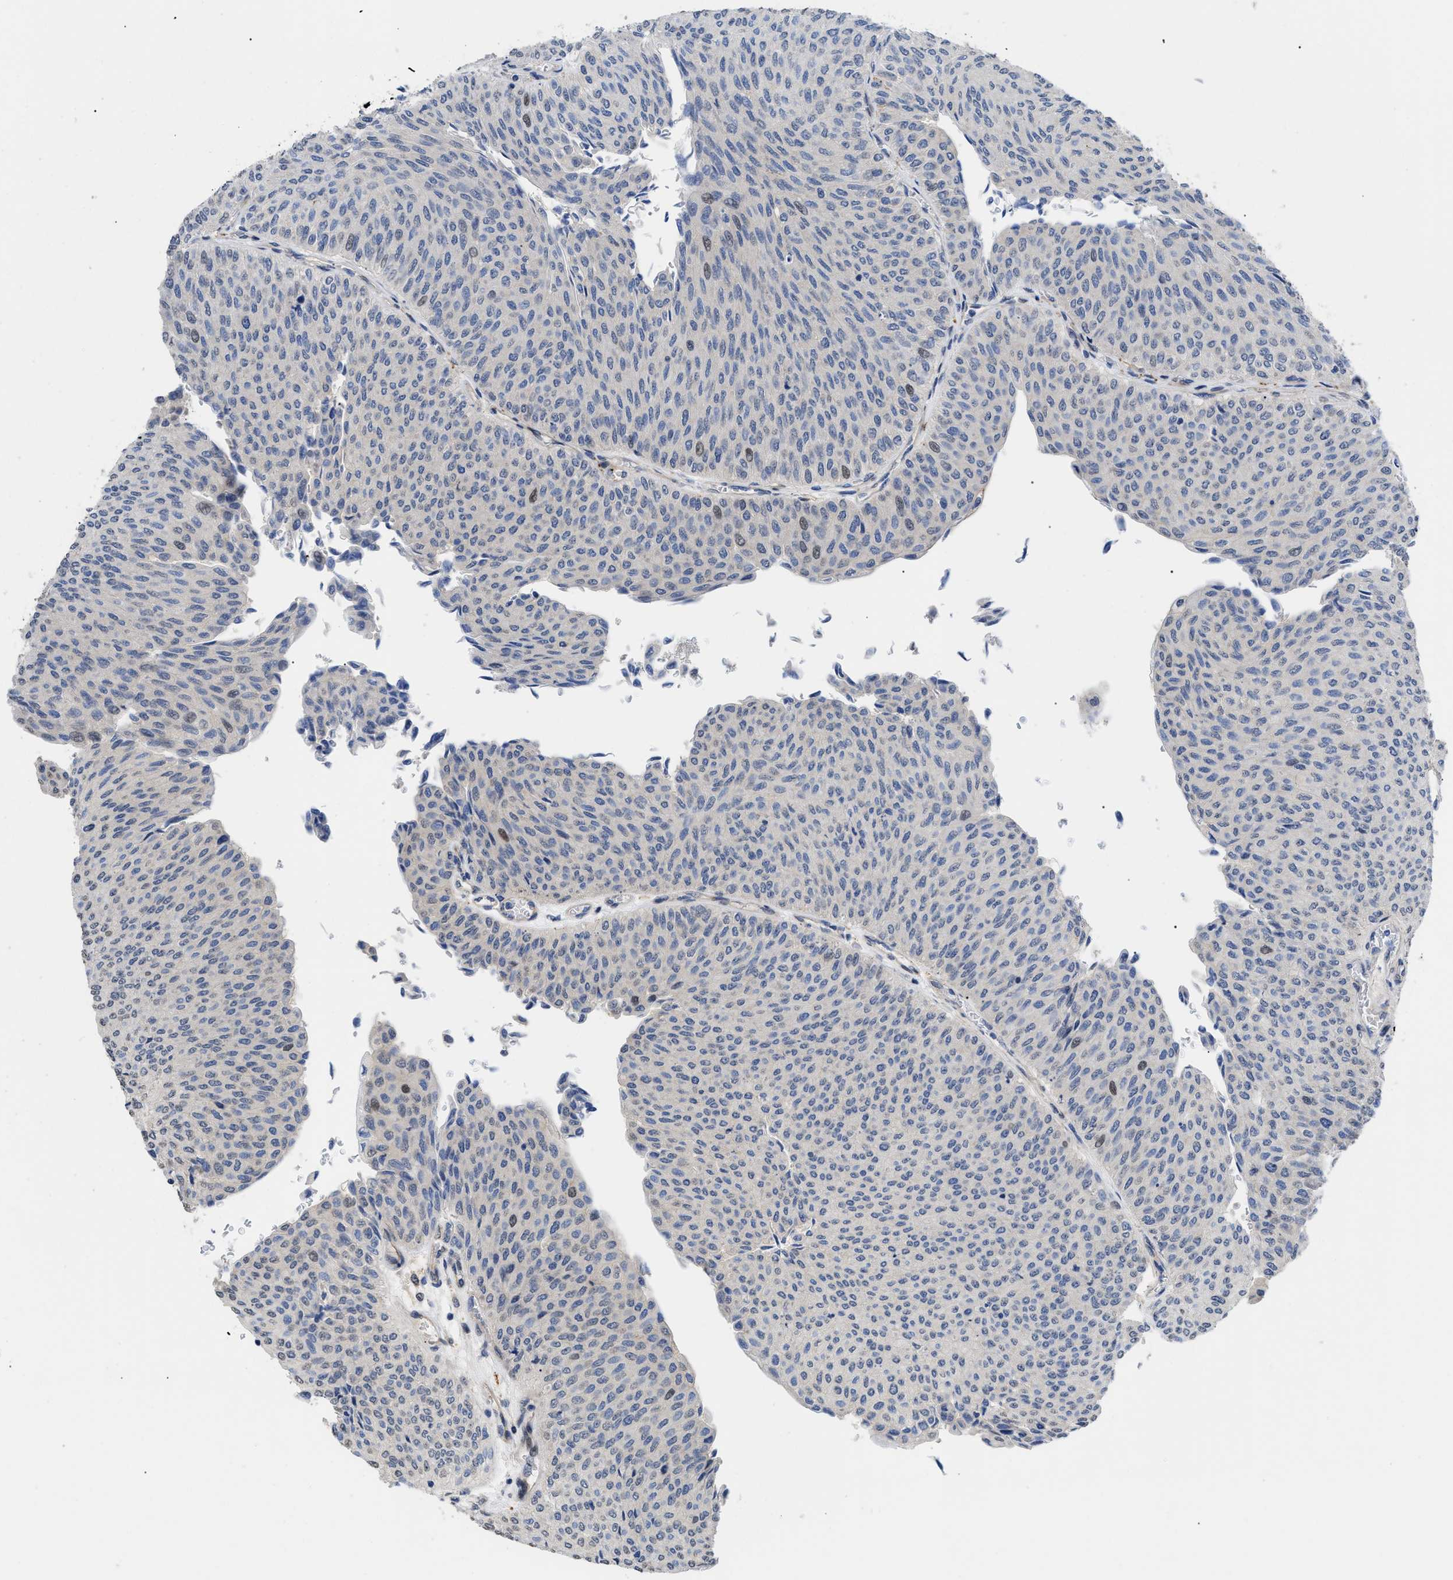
{"staining": {"intensity": "negative", "quantity": "none", "location": "none"}, "tissue": "urothelial cancer", "cell_type": "Tumor cells", "image_type": "cancer", "snomed": [{"axis": "morphology", "description": "Urothelial carcinoma, Low grade"}, {"axis": "topography", "description": "Urinary bladder"}], "caption": "Urothelial cancer was stained to show a protein in brown. There is no significant positivity in tumor cells.", "gene": "SFXN5", "patient": {"sex": "male", "age": 78}}